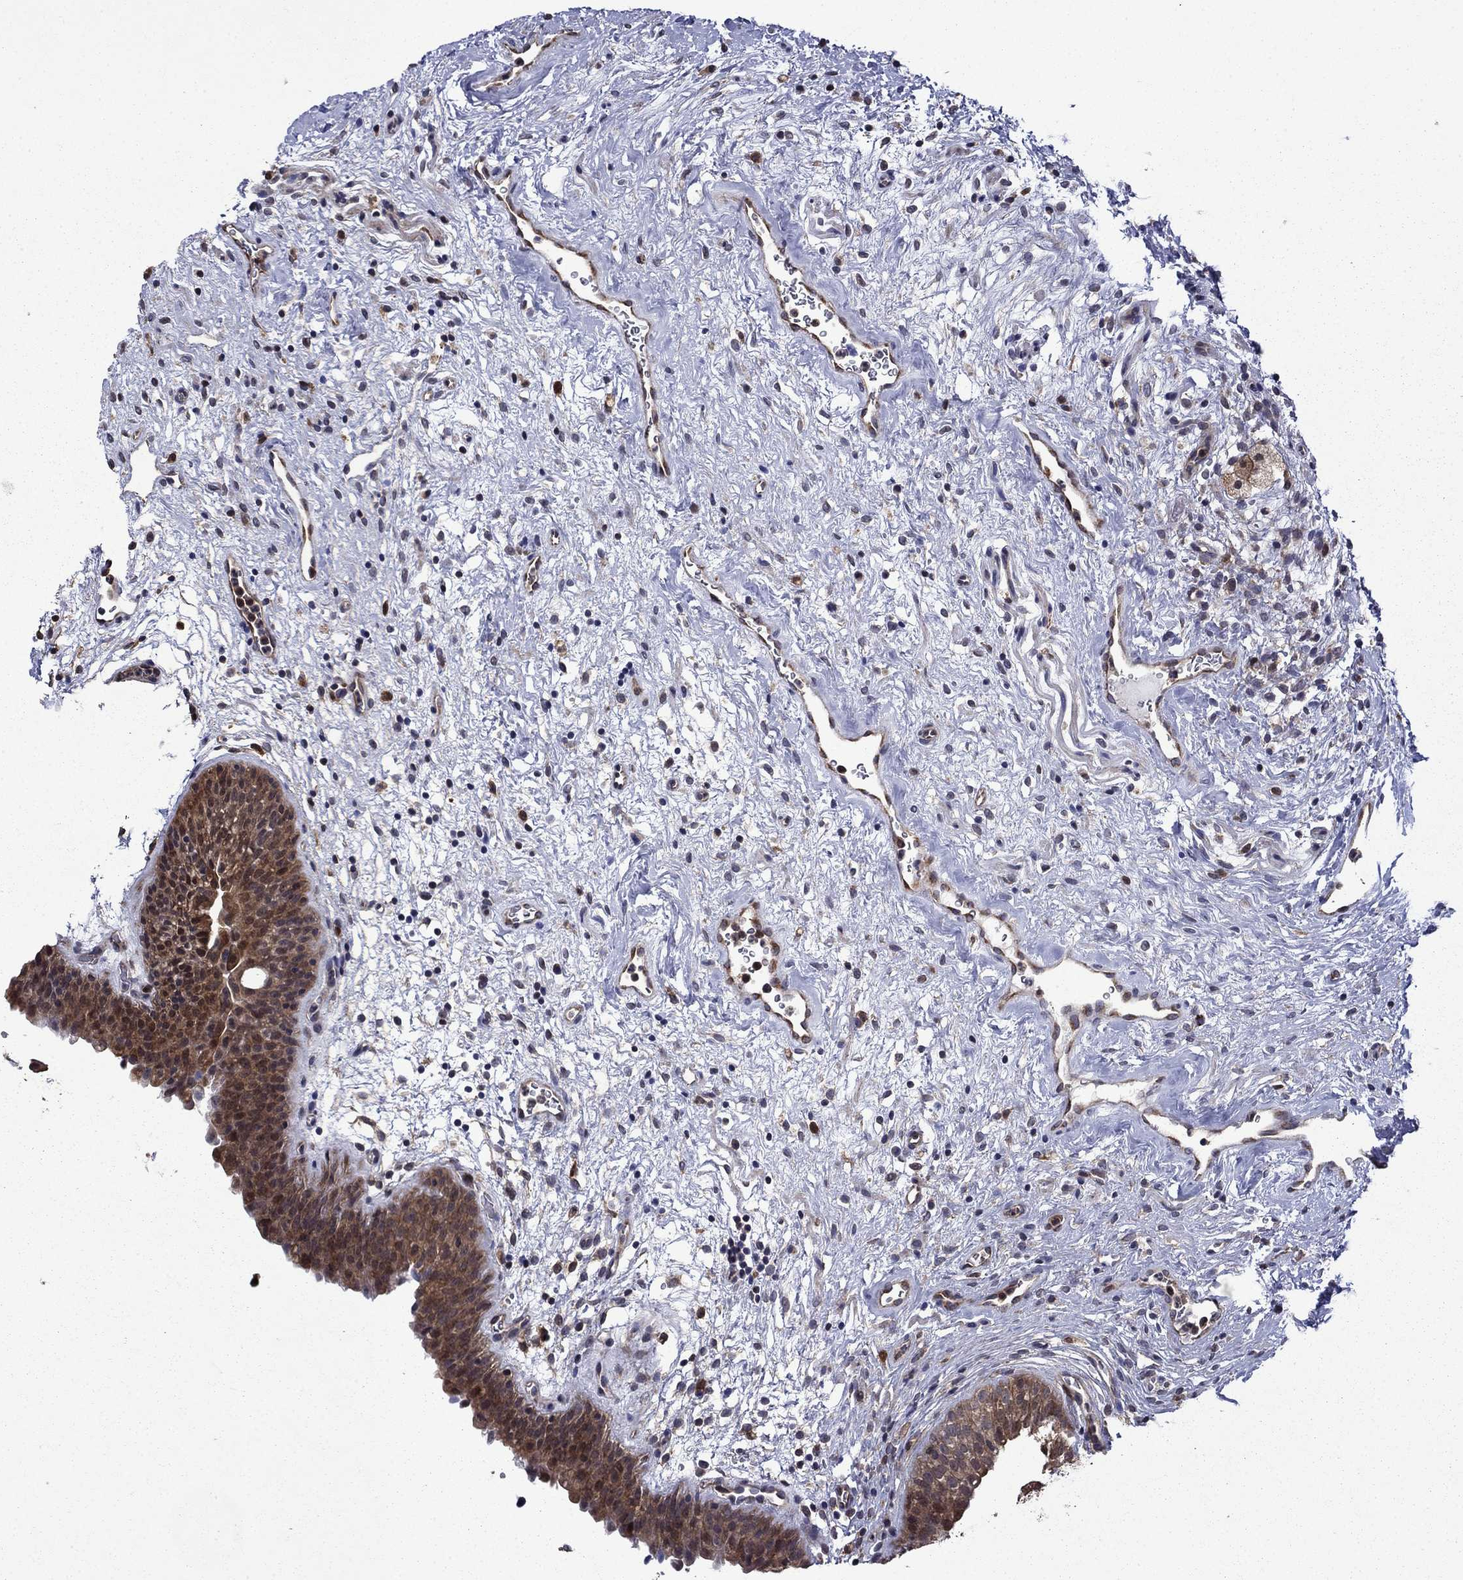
{"staining": {"intensity": "moderate", "quantity": ">75%", "location": "cytoplasmic/membranous"}, "tissue": "urinary bladder", "cell_type": "Urothelial cells", "image_type": "normal", "snomed": [{"axis": "morphology", "description": "Normal tissue, NOS"}, {"axis": "topography", "description": "Urinary bladder"}], "caption": "This is an image of IHC staining of normal urinary bladder, which shows moderate expression in the cytoplasmic/membranous of urothelial cells.", "gene": "TPMT", "patient": {"sex": "male", "age": 37}}